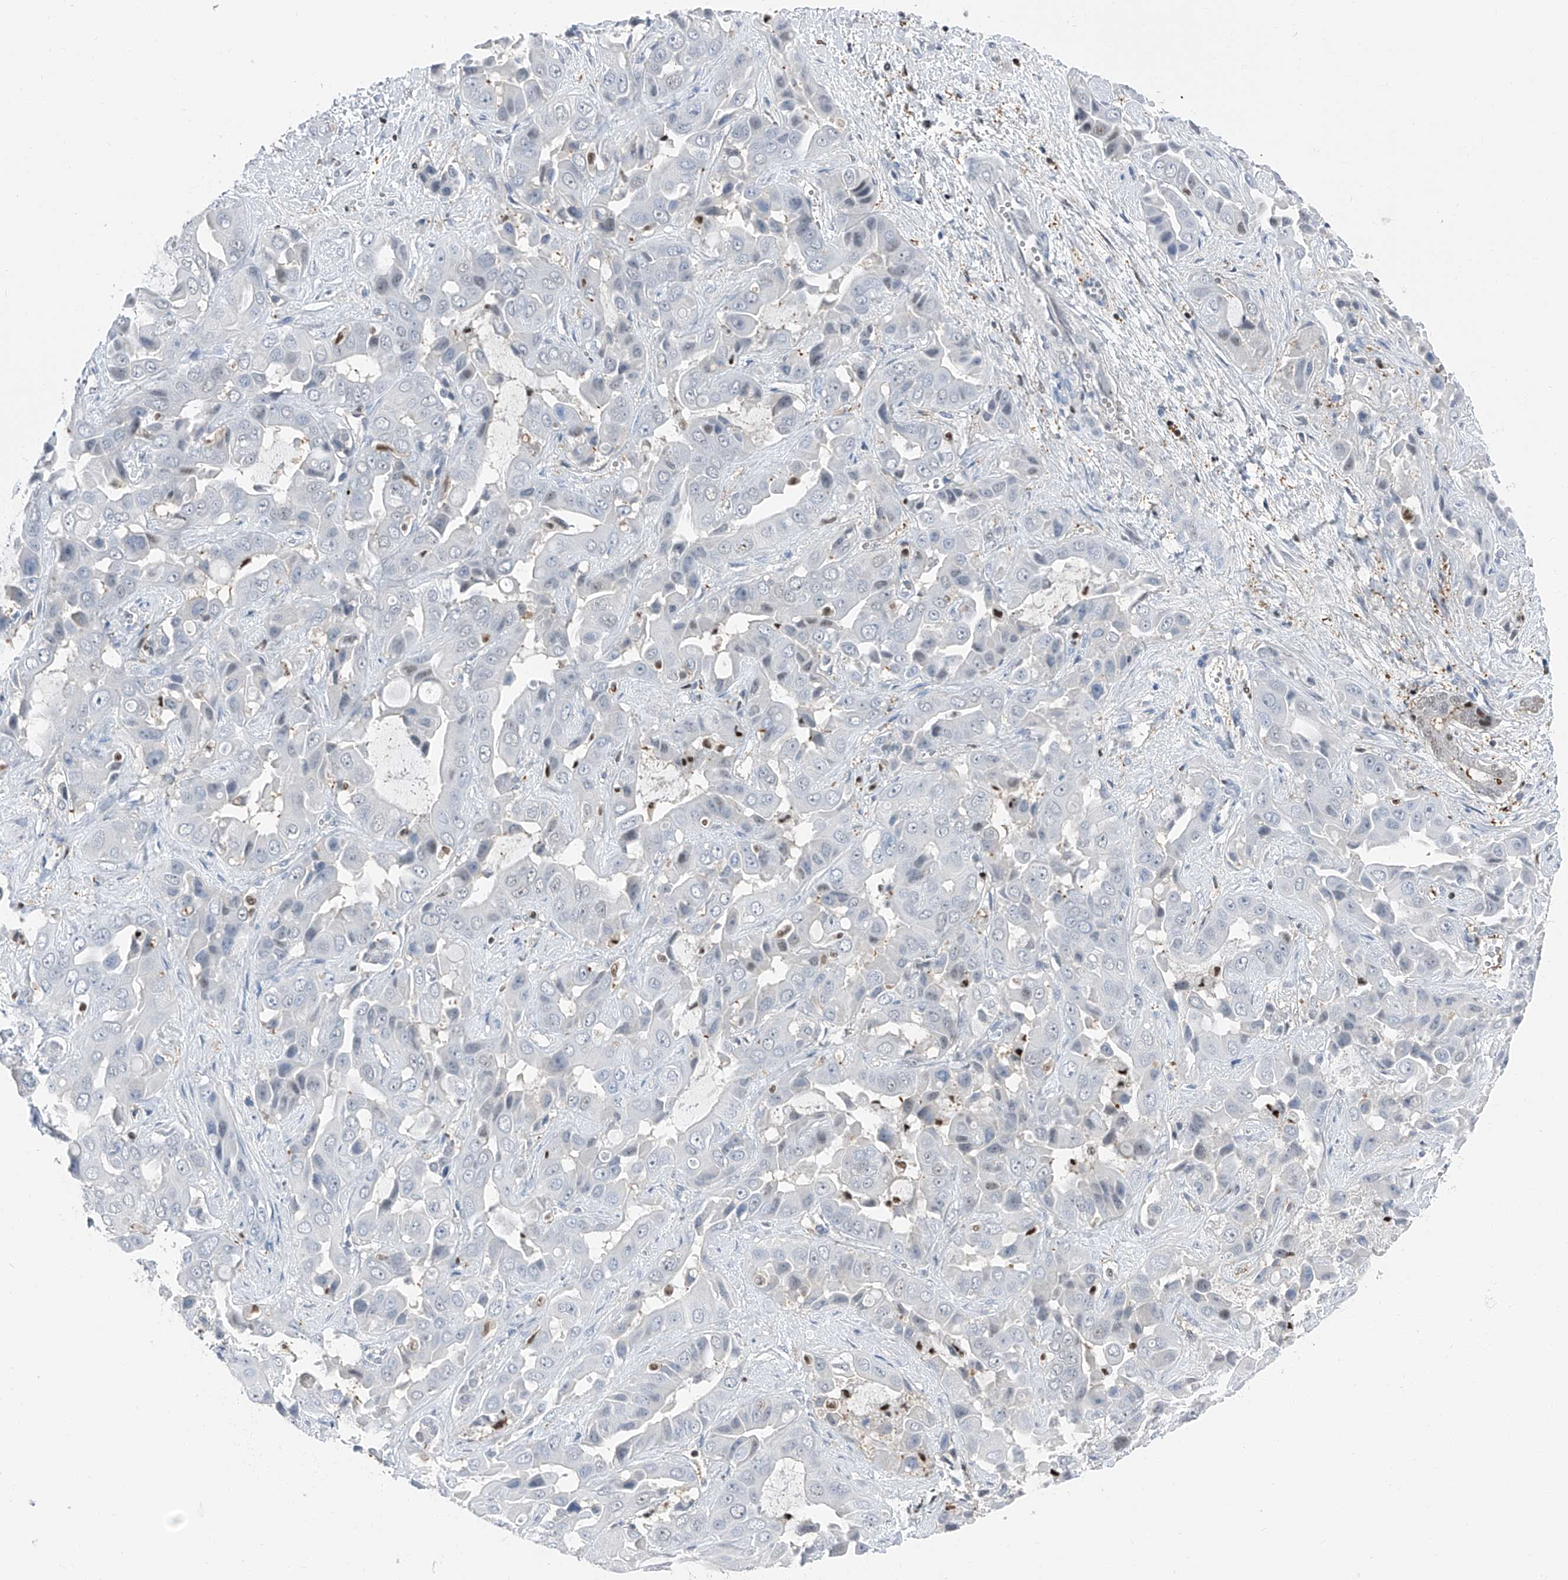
{"staining": {"intensity": "negative", "quantity": "none", "location": "none"}, "tissue": "liver cancer", "cell_type": "Tumor cells", "image_type": "cancer", "snomed": [{"axis": "morphology", "description": "Cholangiocarcinoma"}, {"axis": "topography", "description": "Liver"}], "caption": "This is an IHC photomicrograph of human liver cholangiocarcinoma. There is no expression in tumor cells.", "gene": "PSMB10", "patient": {"sex": "female", "age": 52}}